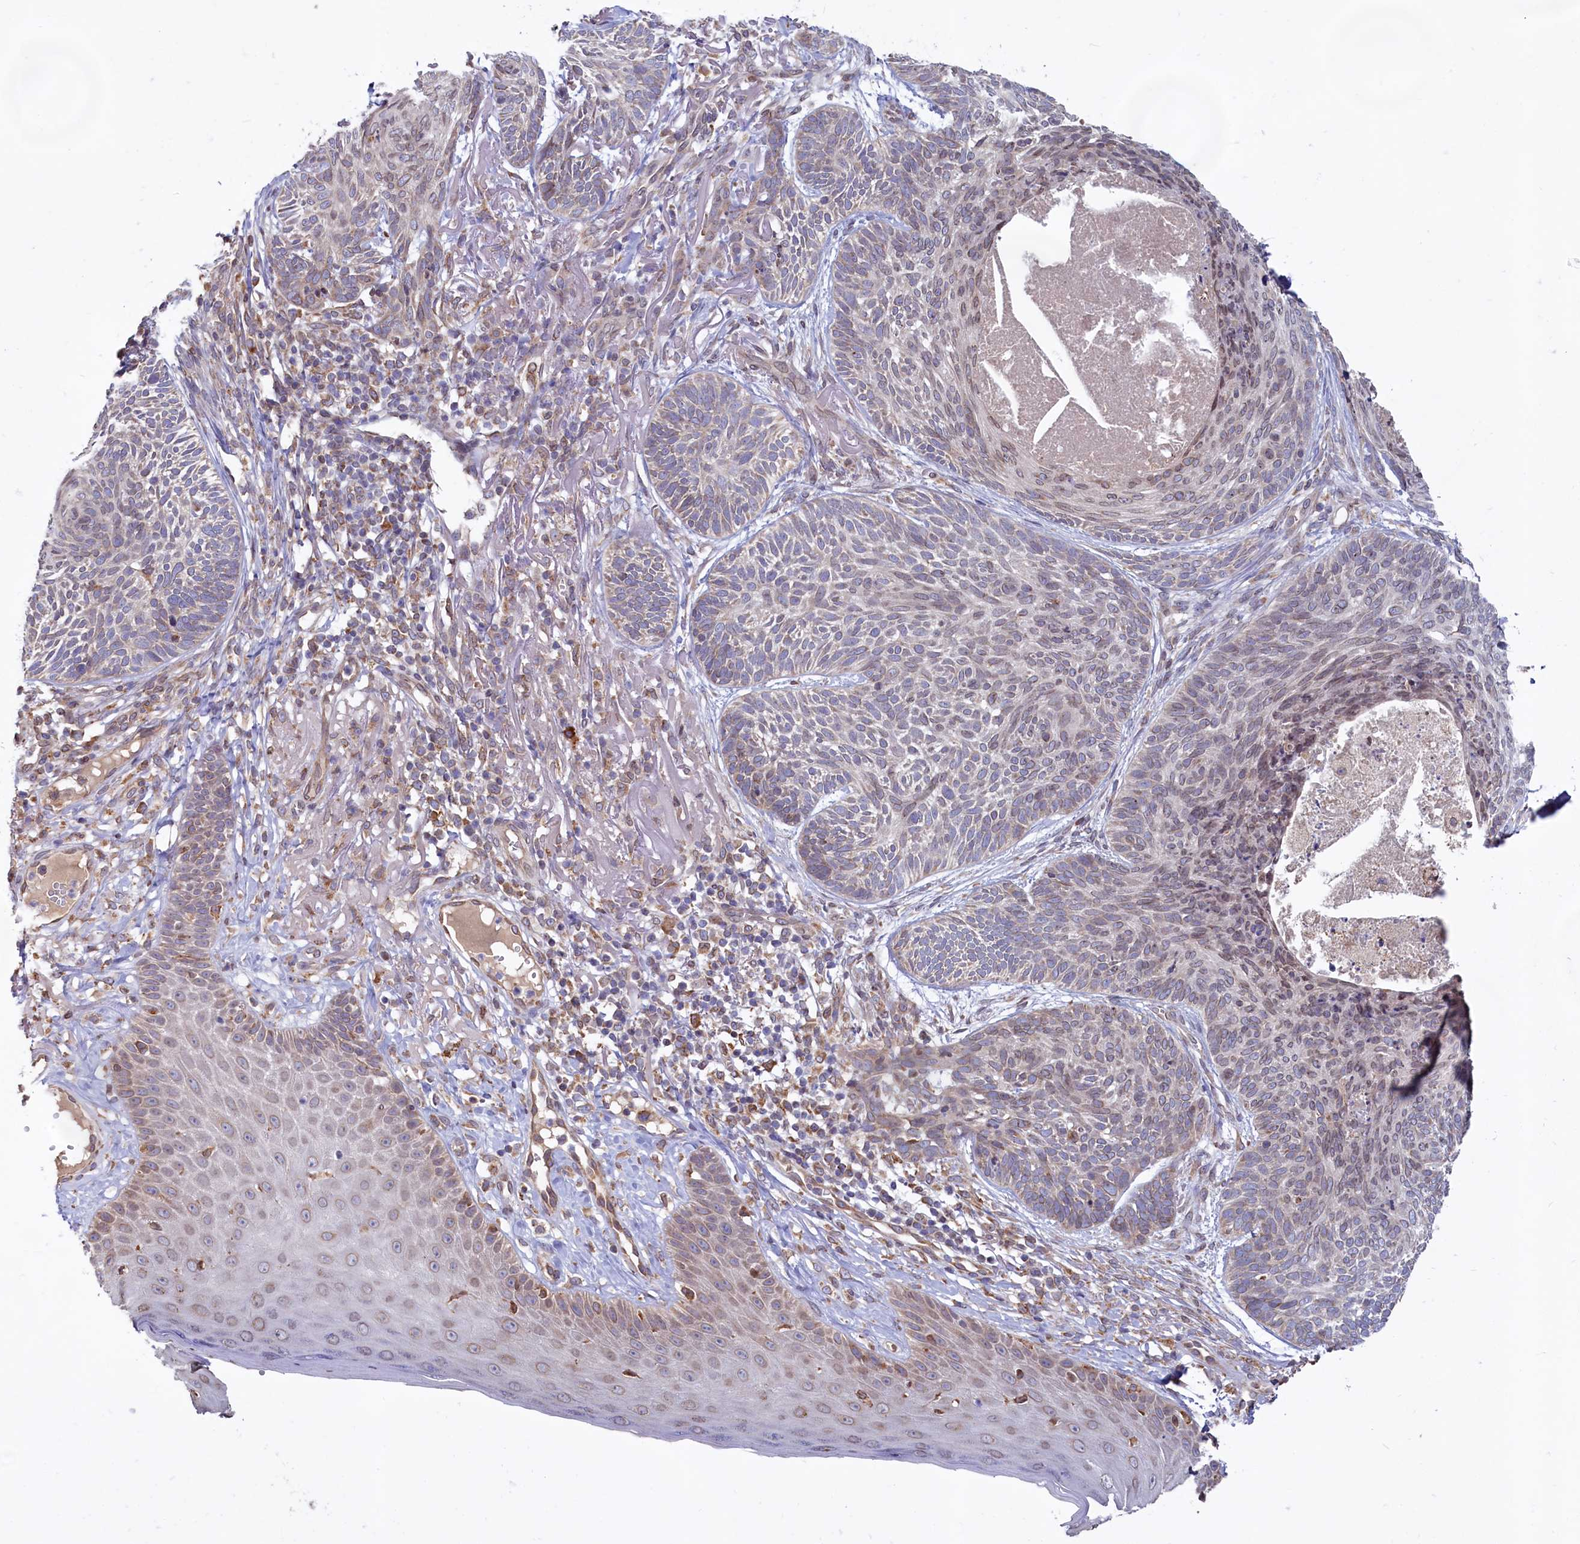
{"staining": {"intensity": "weak", "quantity": "25%-75%", "location": "cytoplasmic/membranous"}, "tissue": "skin cancer", "cell_type": "Tumor cells", "image_type": "cancer", "snomed": [{"axis": "morphology", "description": "Normal tissue, NOS"}, {"axis": "morphology", "description": "Basal cell carcinoma"}, {"axis": "topography", "description": "Skin"}], "caption": "Protein expression analysis of human basal cell carcinoma (skin) reveals weak cytoplasmic/membranous expression in about 25%-75% of tumor cells. (DAB IHC, brown staining for protein, blue staining for nuclei).", "gene": "TBC1D19", "patient": {"sex": "male", "age": 66}}